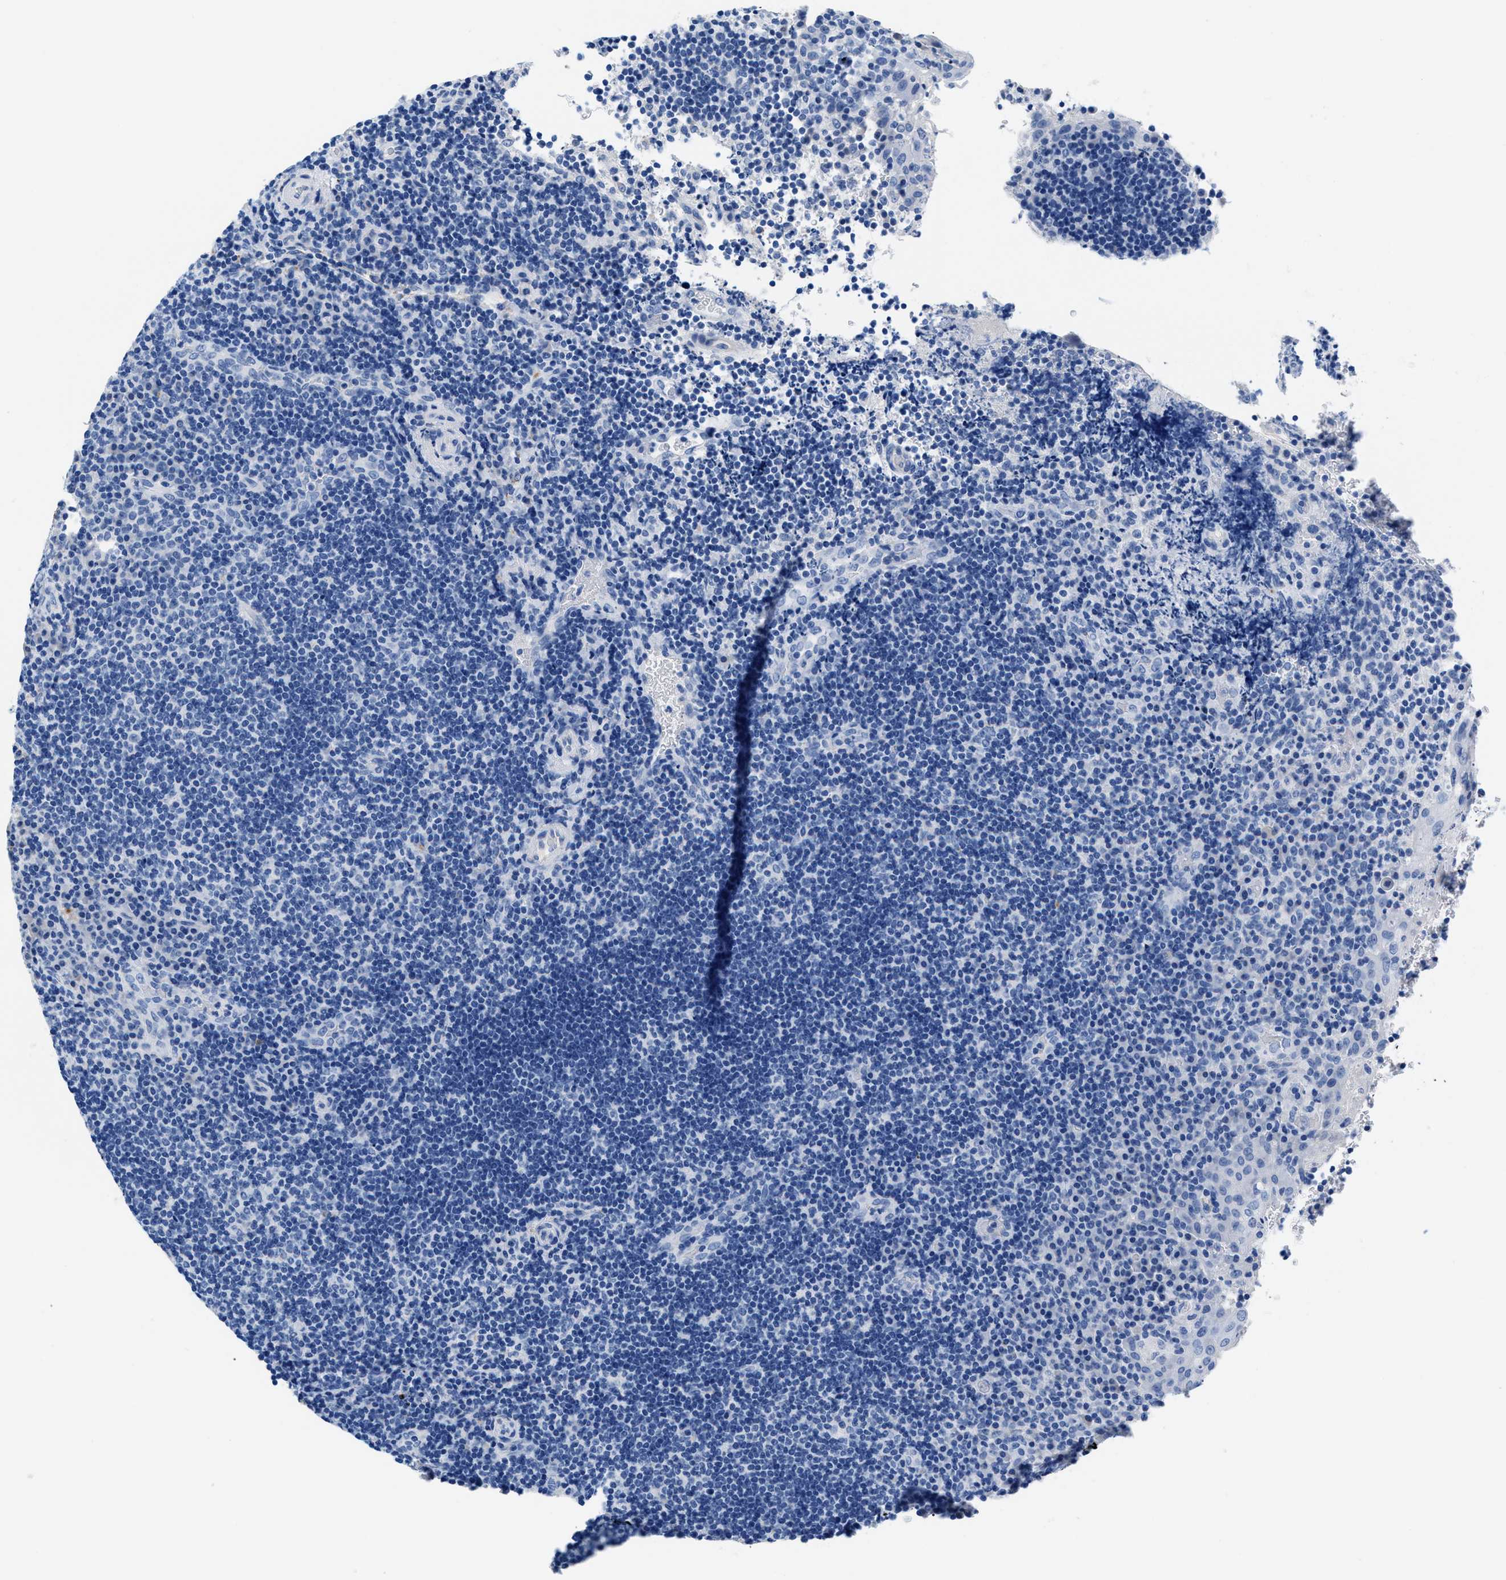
{"staining": {"intensity": "negative", "quantity": "none", "location": "none"}, "tissue": "lymphoma", "cell_type": "Tumor cells", "image_type": "cancer", "snomed": [{"axis": "morphology", "description": "Malignant lymphoma, non-Hodgkin's type, High grade"}, {"axis": "topography", "description": "Tonsil"}], "caption": "A photomicrograph of human lymphoma is negative for staining in tumor cells.", "gene": "SLFN13", "patient": {"sex": "female", "age": 36}}